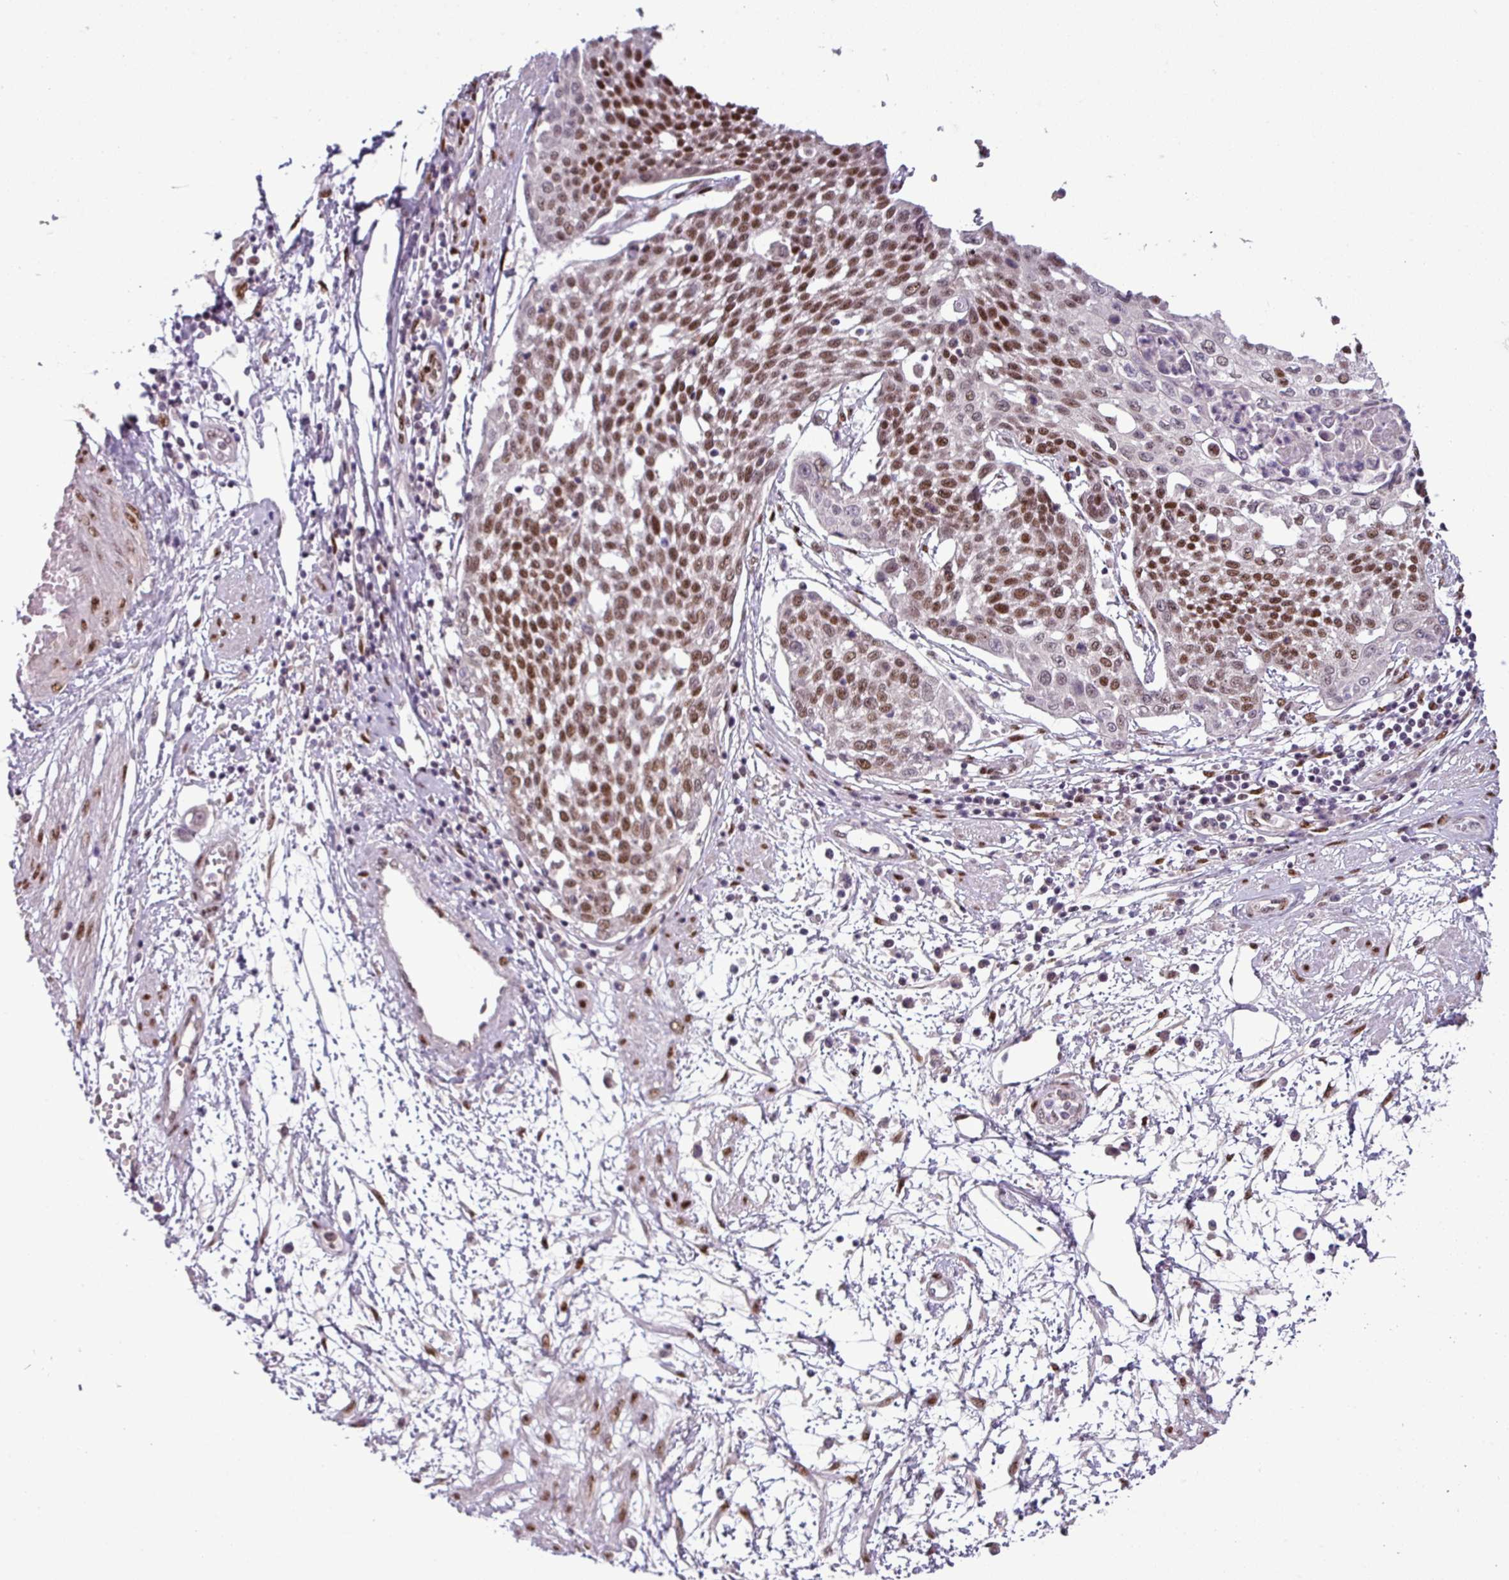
{"staining": {"intensity": "moderate", "quantity": ">75%", "location": "nuclear"}, "tissue": "cervical cancer", "cell_type": "Tumor cells", "image_type": "cancer", "snomed": [{"axis": "morphology", "description": "Squamous cell carcinoma, NOS"}, {"axis": "topography", "description": "Cervix"}], "caption": "Immunohistochemistry micrograph of human squamous cell carcinoma (cervical) stained for a protein (brown), which shows medium levels of moderate nuclear staining in approximately >75% of tumor cells.", "gene": "IRF2BPL", "patient": {"sex": "female", "age": 34}}